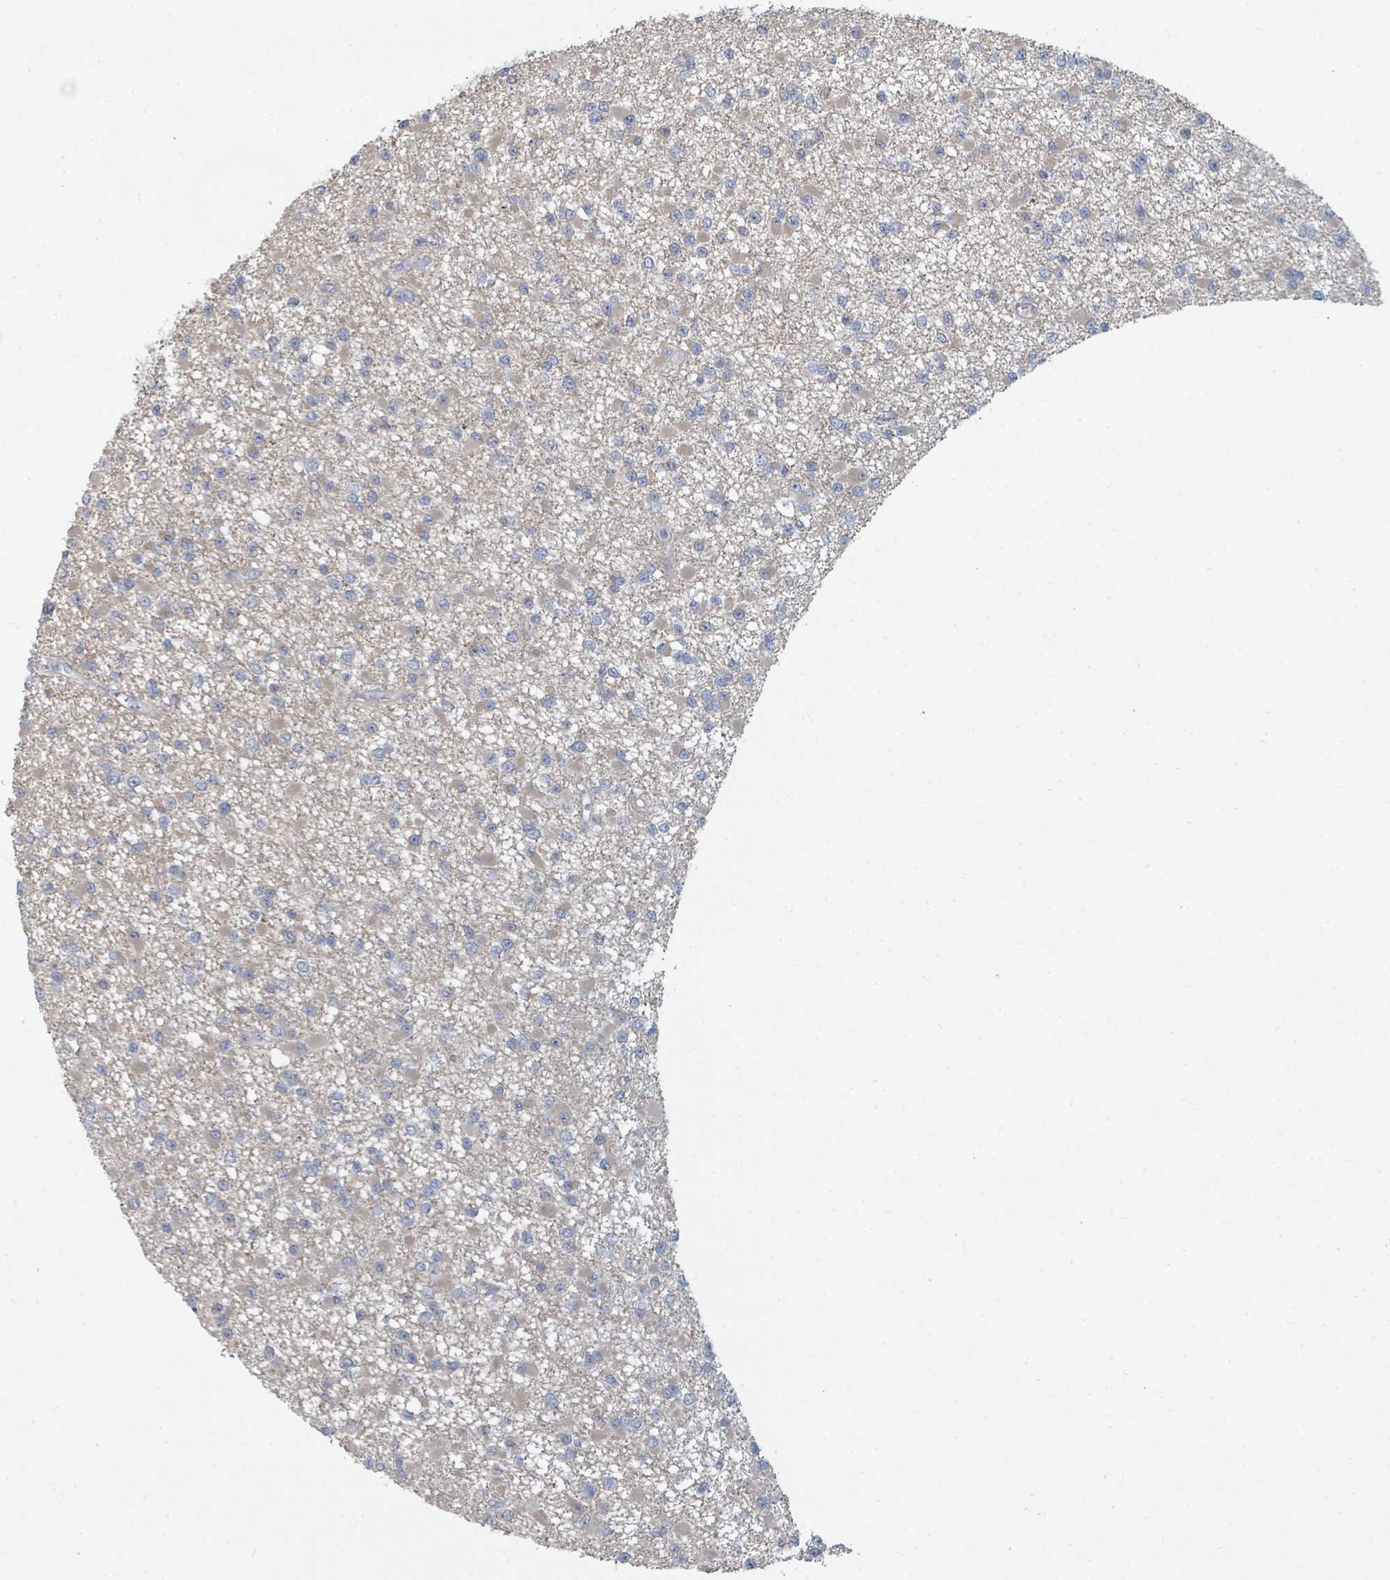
{"staining": {"intensity": "negative", "quantity": "none", "location": "none"}, "tissue": "glioma", "cell_type": "Tumor cells", "image_type": "cancer", "snomed": [{"axis": "morphology", "description": "Glioma, malignant, Low grade"}, {"axis": "topography", "description": "Brain"}], "caption": "The micrograph reveals no staining of tumor cells in glioma.", "gene": "SLC25A45", "patient": {"sex": "female", "age": 22}}